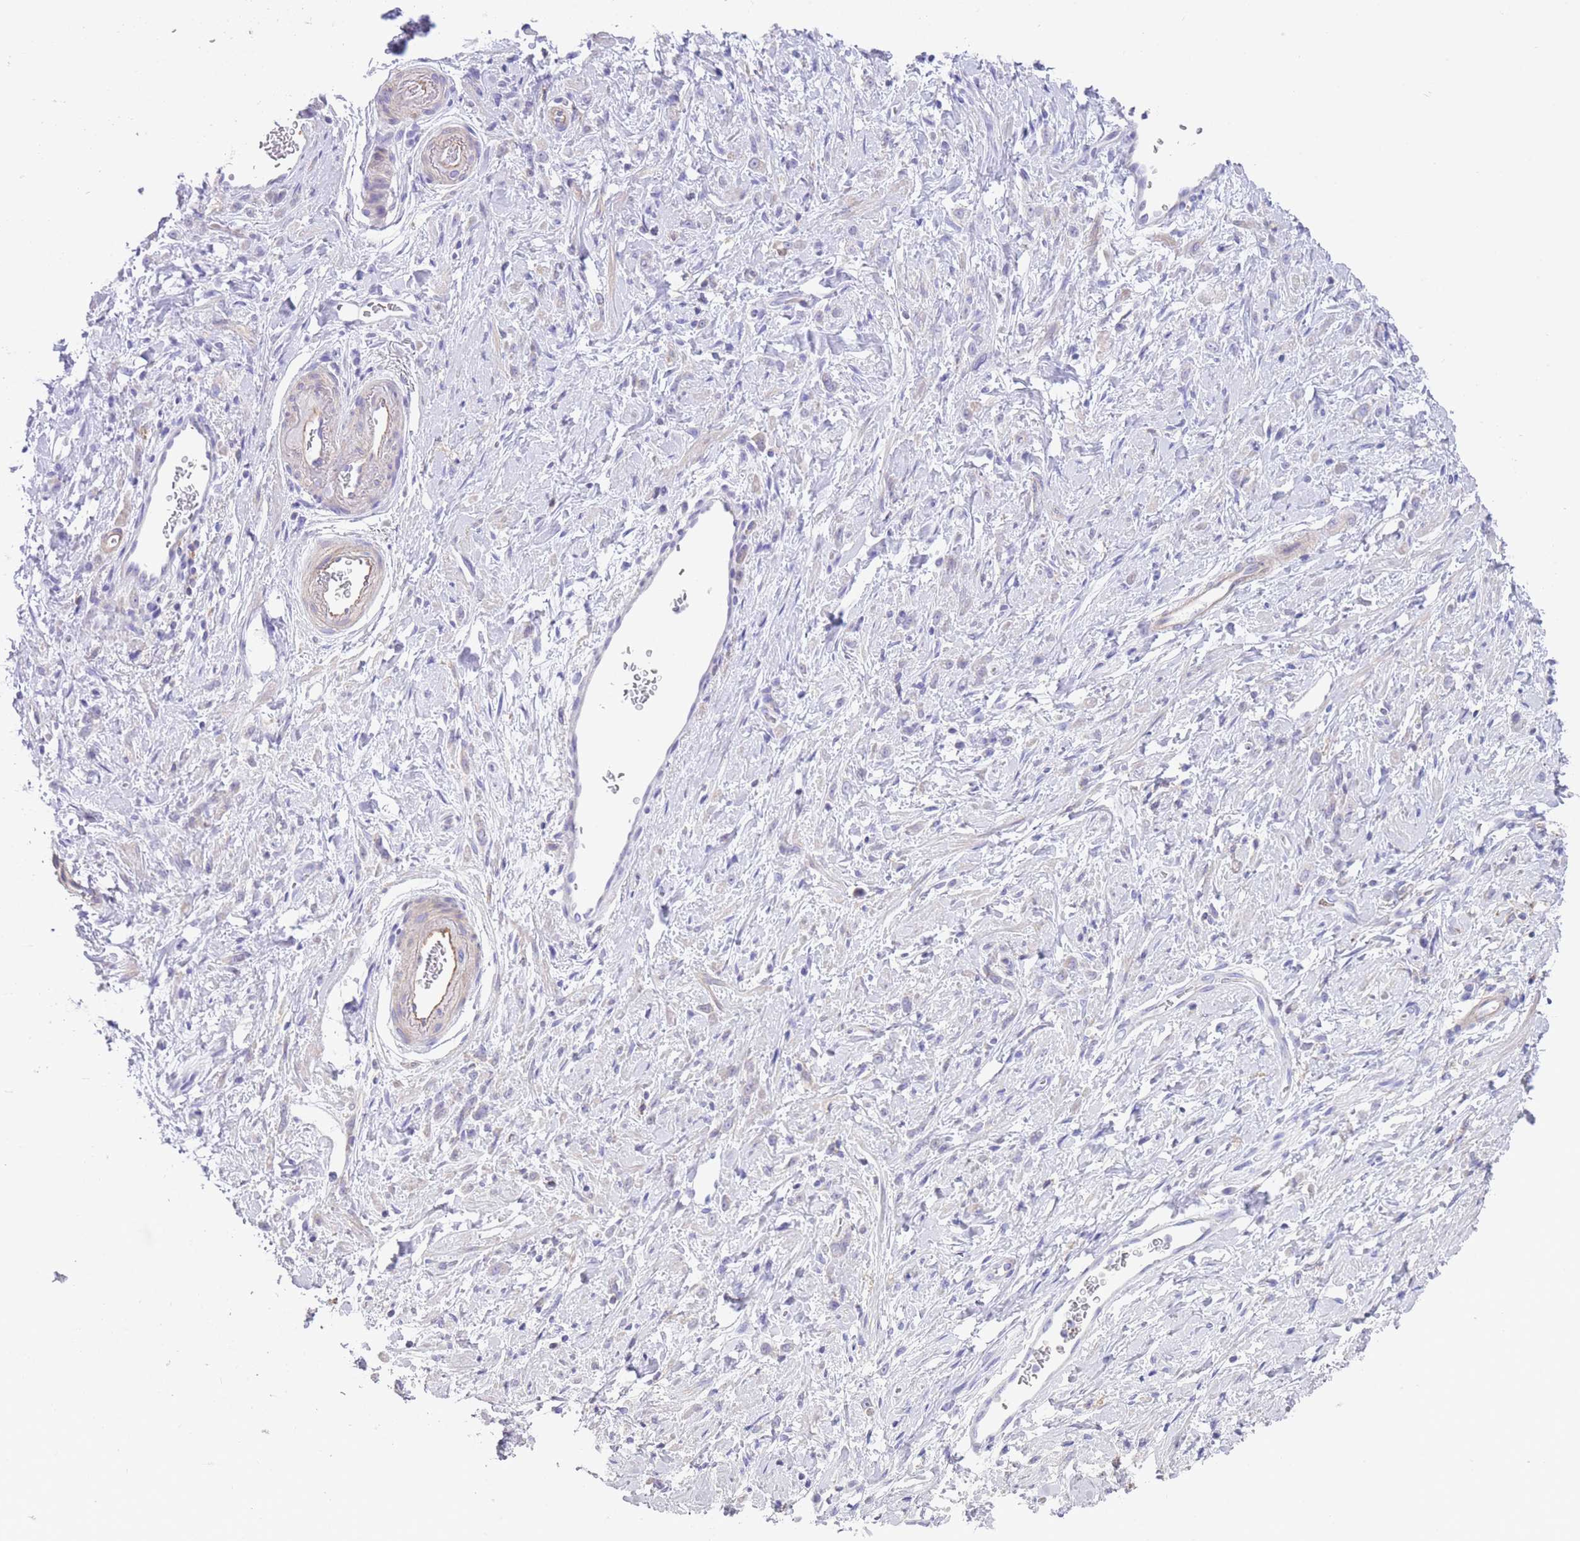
{"staining": {"intensity": "negative", "quantity": "none", "location": "none"}, "tissue": "stomach cancer", "cell_type": "Tumor cells", "image_type": "cancer", "snomed": [{"axis": "morphology", "description": "Adenocarcinoma, NOS"}, {"axis": "topography", "description": "Stomach"}], "caption": "Stomach cancer stained for a protein using IHC shows no staining tumor cells.", "gene": "LDB3", "patient": {"sex": "female", "age": 60}}